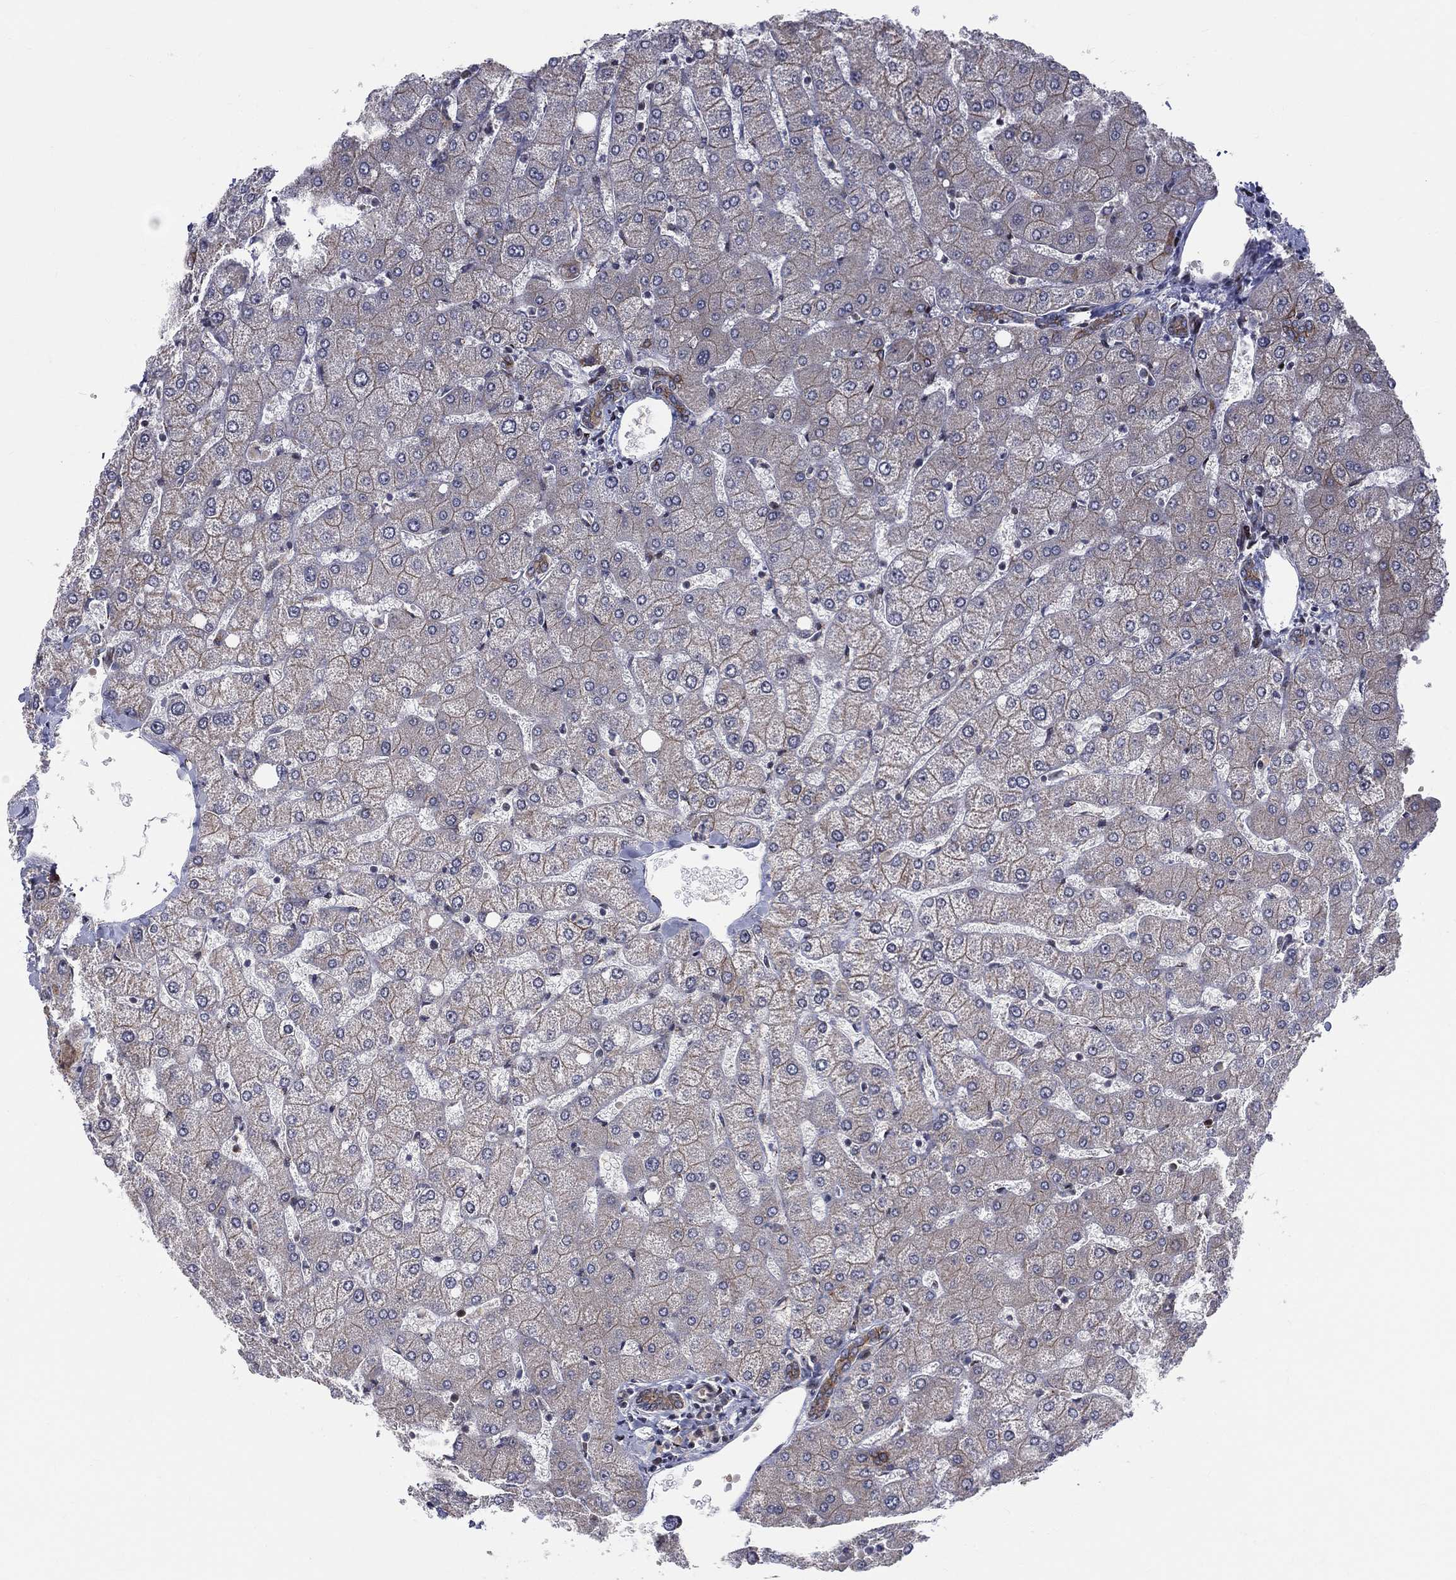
{"staining": {"intensity": "negative", "quantity": "none", "location": "none"}, "tissue": "liver", "cell_type": "Cholangiocytes", "image_type": "normal", "snomed": [{"axis": "morphology", "description": "Normal tissue, NOS"}, {"axis": "topography", "description": "Liver"}], "caption": "Liver stained for a protein using IHC shows no expression cholangiocytes.", "gene": "VHL", "patient": {"sex": "female", "age": 54}}